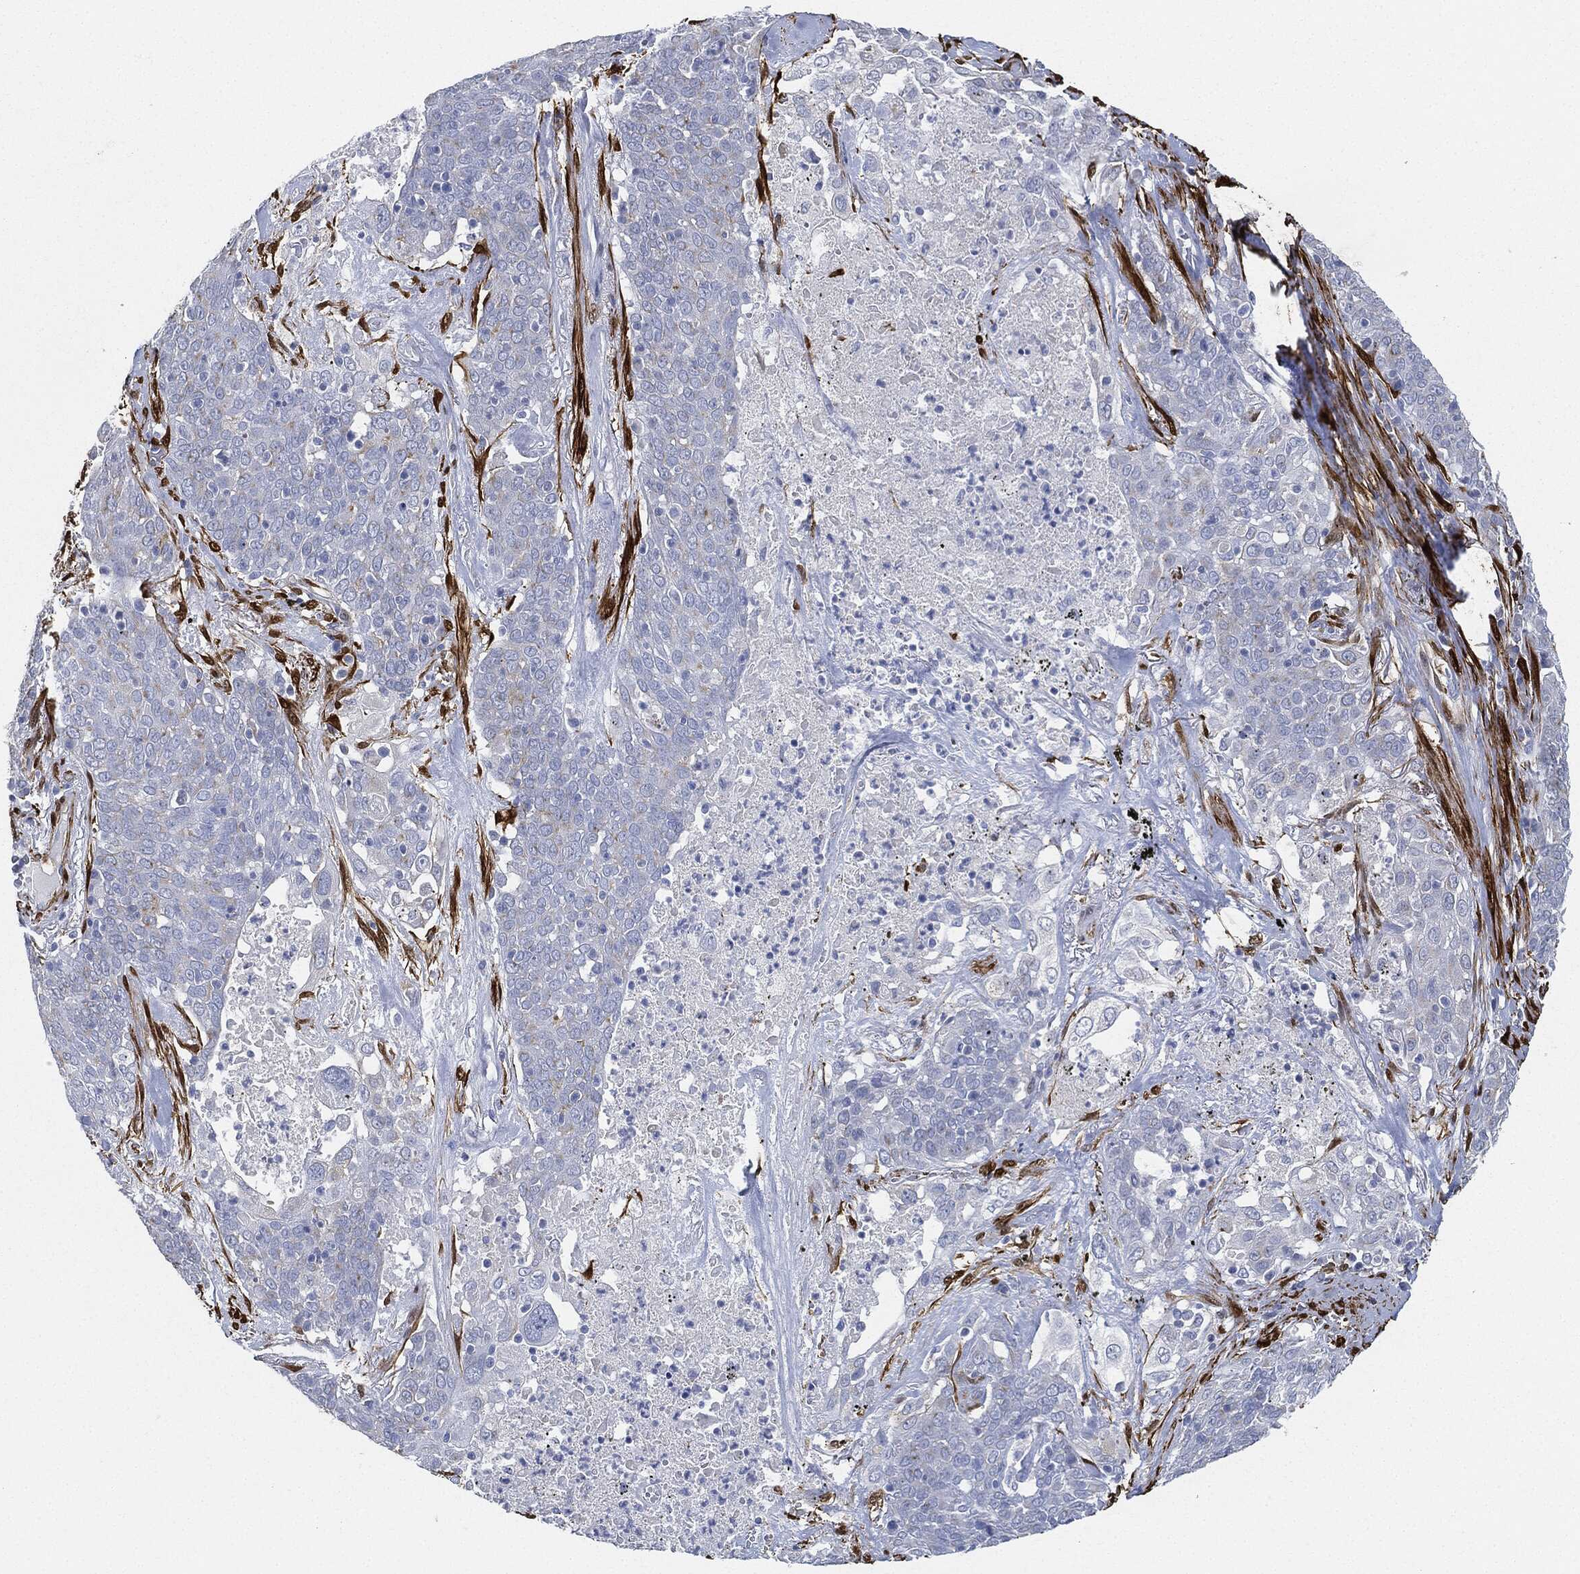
{"staining": {"intensity": "negative", "quantity": "none", "location": "none"}, "tissue": "lung cancer", "cell_type": "Tumor cells", "image_type": "cancer", "snomed": [{"axis": "morphology", "description": "Squamous cell carcinoma, NOS"}, {"axis": "topography", "description": "Lung"}], "caption": "DAB (3,3'-diaminobenzidine) immunohistochemical staining of lung cancer (squamous cell carcinoma) displays no significant expression in tumor cells.", "gene": "TAGLN", "patient": {"sex": "male", "age": 82}}